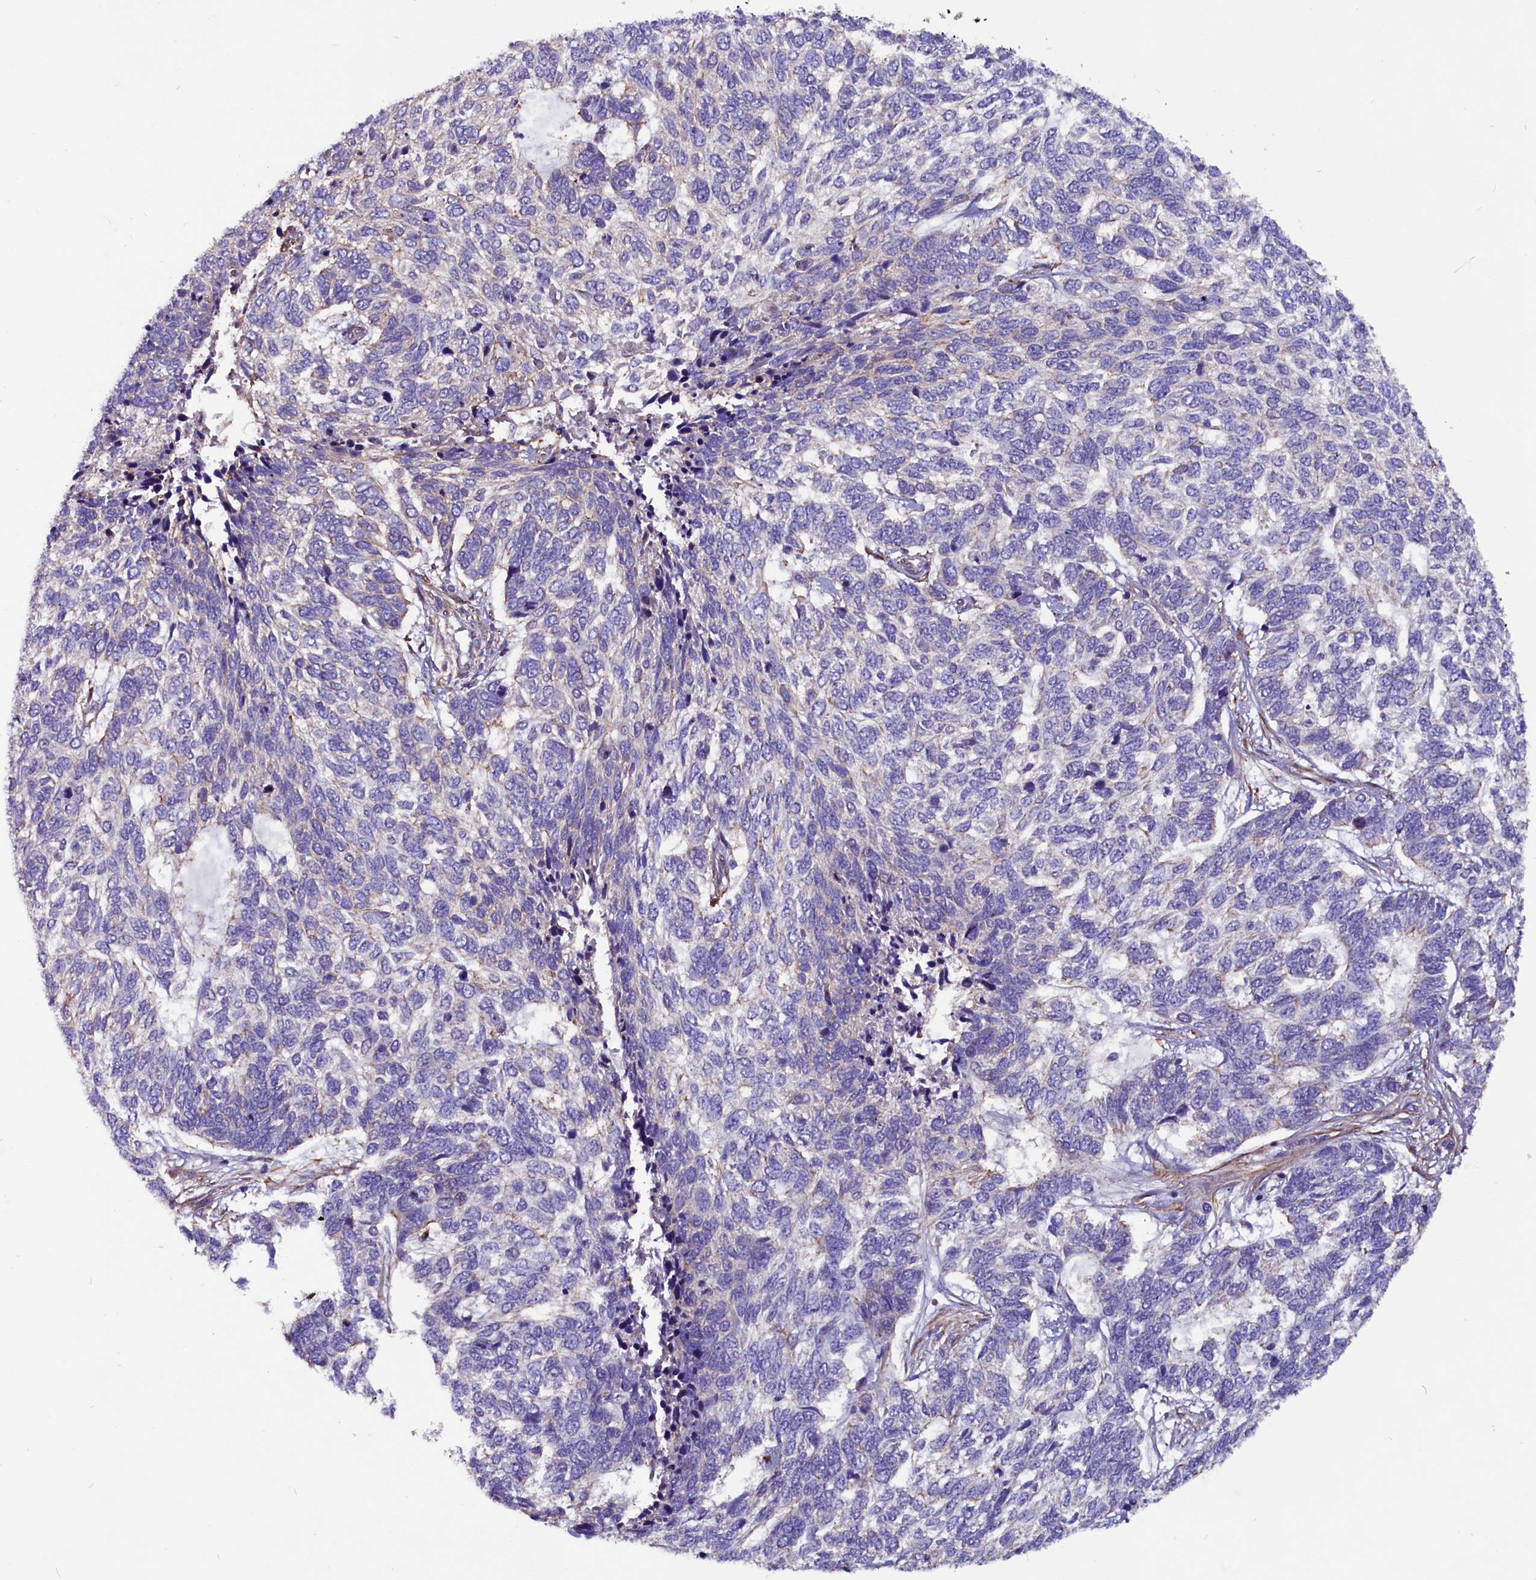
{"staining": {"intensity": "negative", "quantity": "none", "location": "none"}, "tissue": "skin cancer", "cell_type": "Tumor cells", "image_type": "cancer", "snomed": [{"axis": "morphology", "description": "Basal cell carcinoma"}, {"axis": "topography", "description": "Skin"}], "caption": "High power microscopy image of an IHC photomicrograph of skin basal cell carcinoma, revealing no significant expression in tumor cells.", "gene": "ZNF749", "patient": {"sex": "female", "age": 65}}